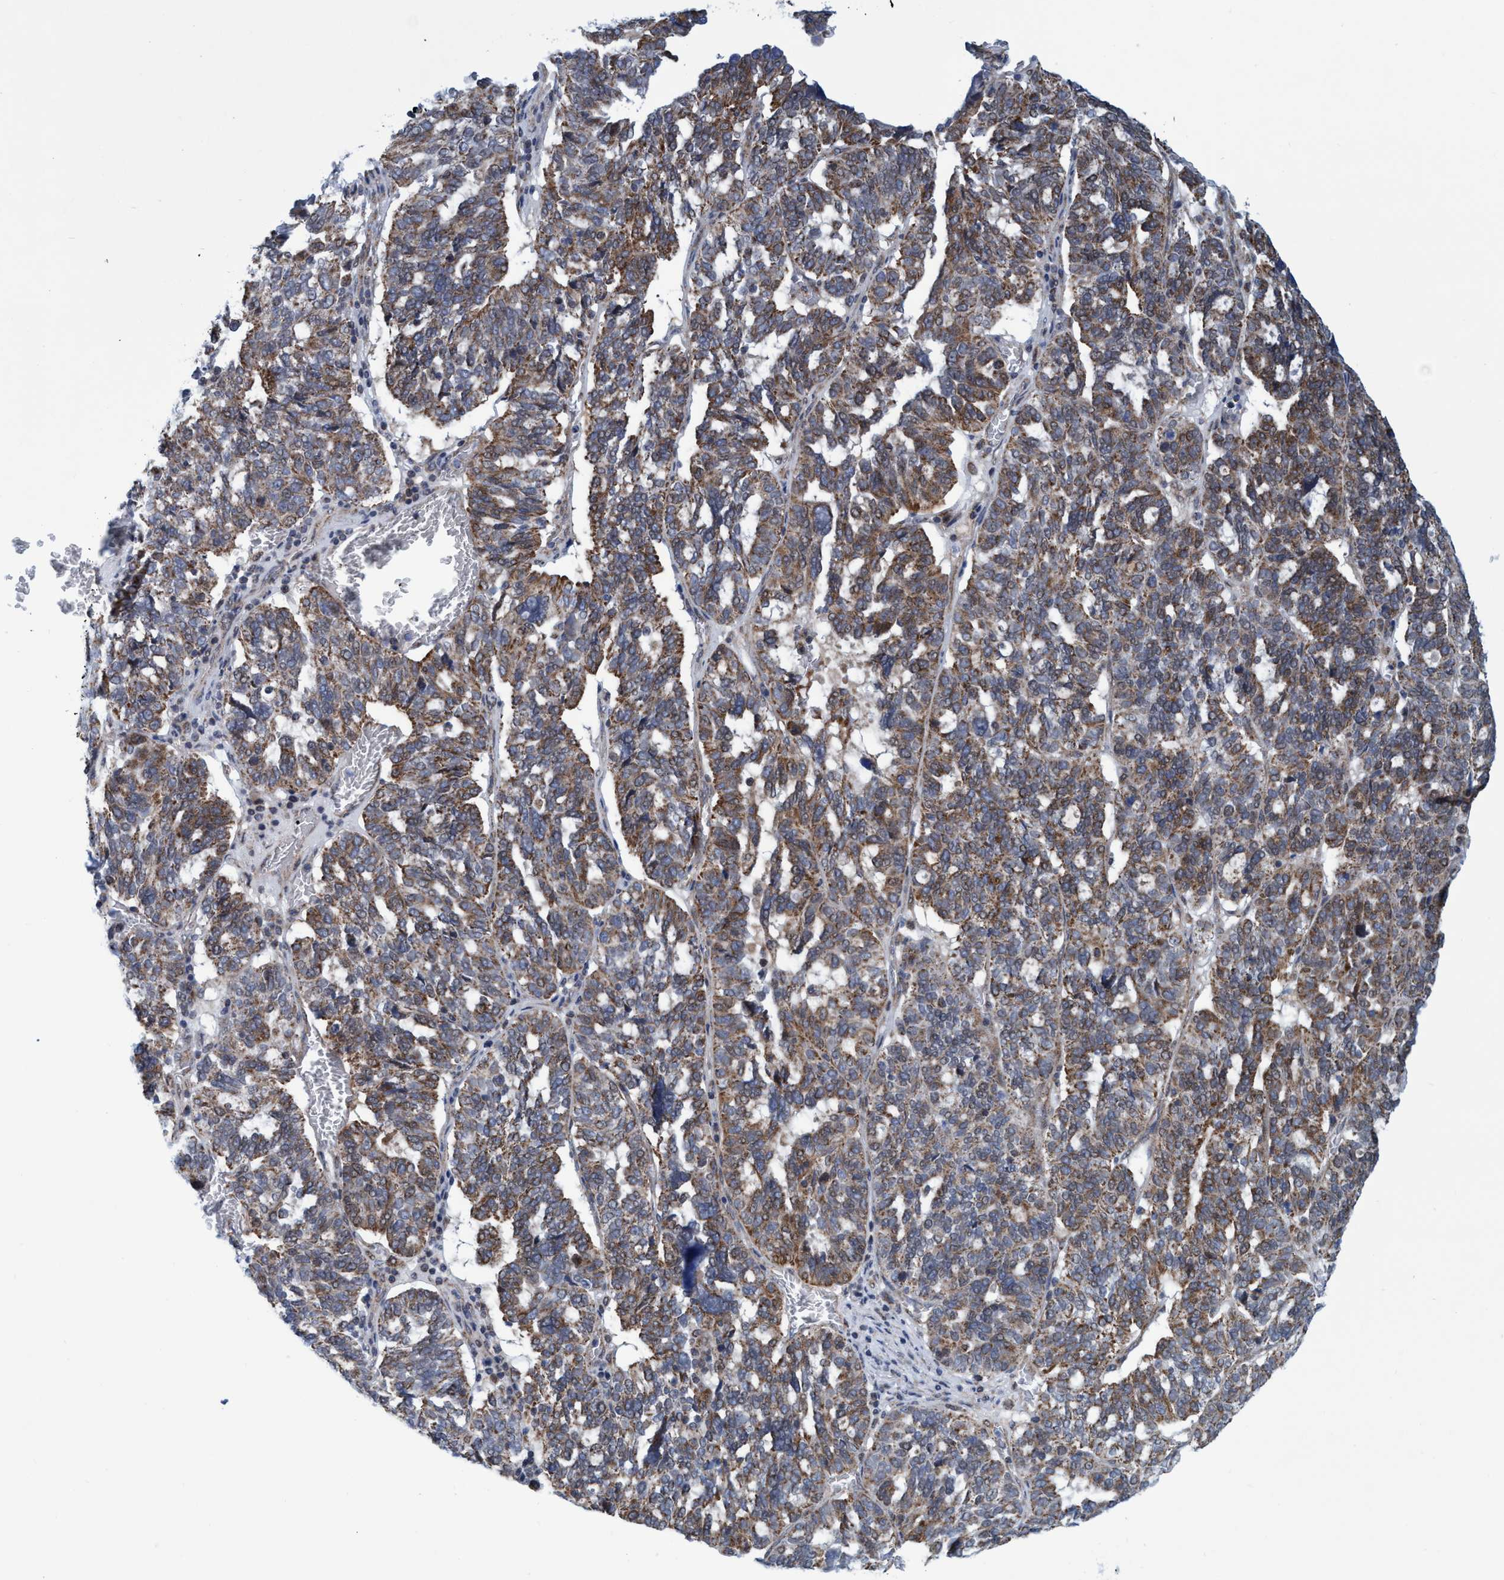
{"staining": {"intensity": "moderate", "quantity": ">75%", "location": "cytoplasmic/membranous"}, "tissue": "ovarian cancer", "cell_type": "Tumor cells", "image_type": "cancer", "snomed": [{"axis": "morphology", "description": "Cystadenocarcinoma, serous, NOS"}, {"axis": "topography", "description": "Ovary"}], "caption": "Ovarian cancer stained with a protein marker exhibits moderate staining in tumor cells.", "gene": "POLR1F", "patient": {"sex": "female", "age": 59}}